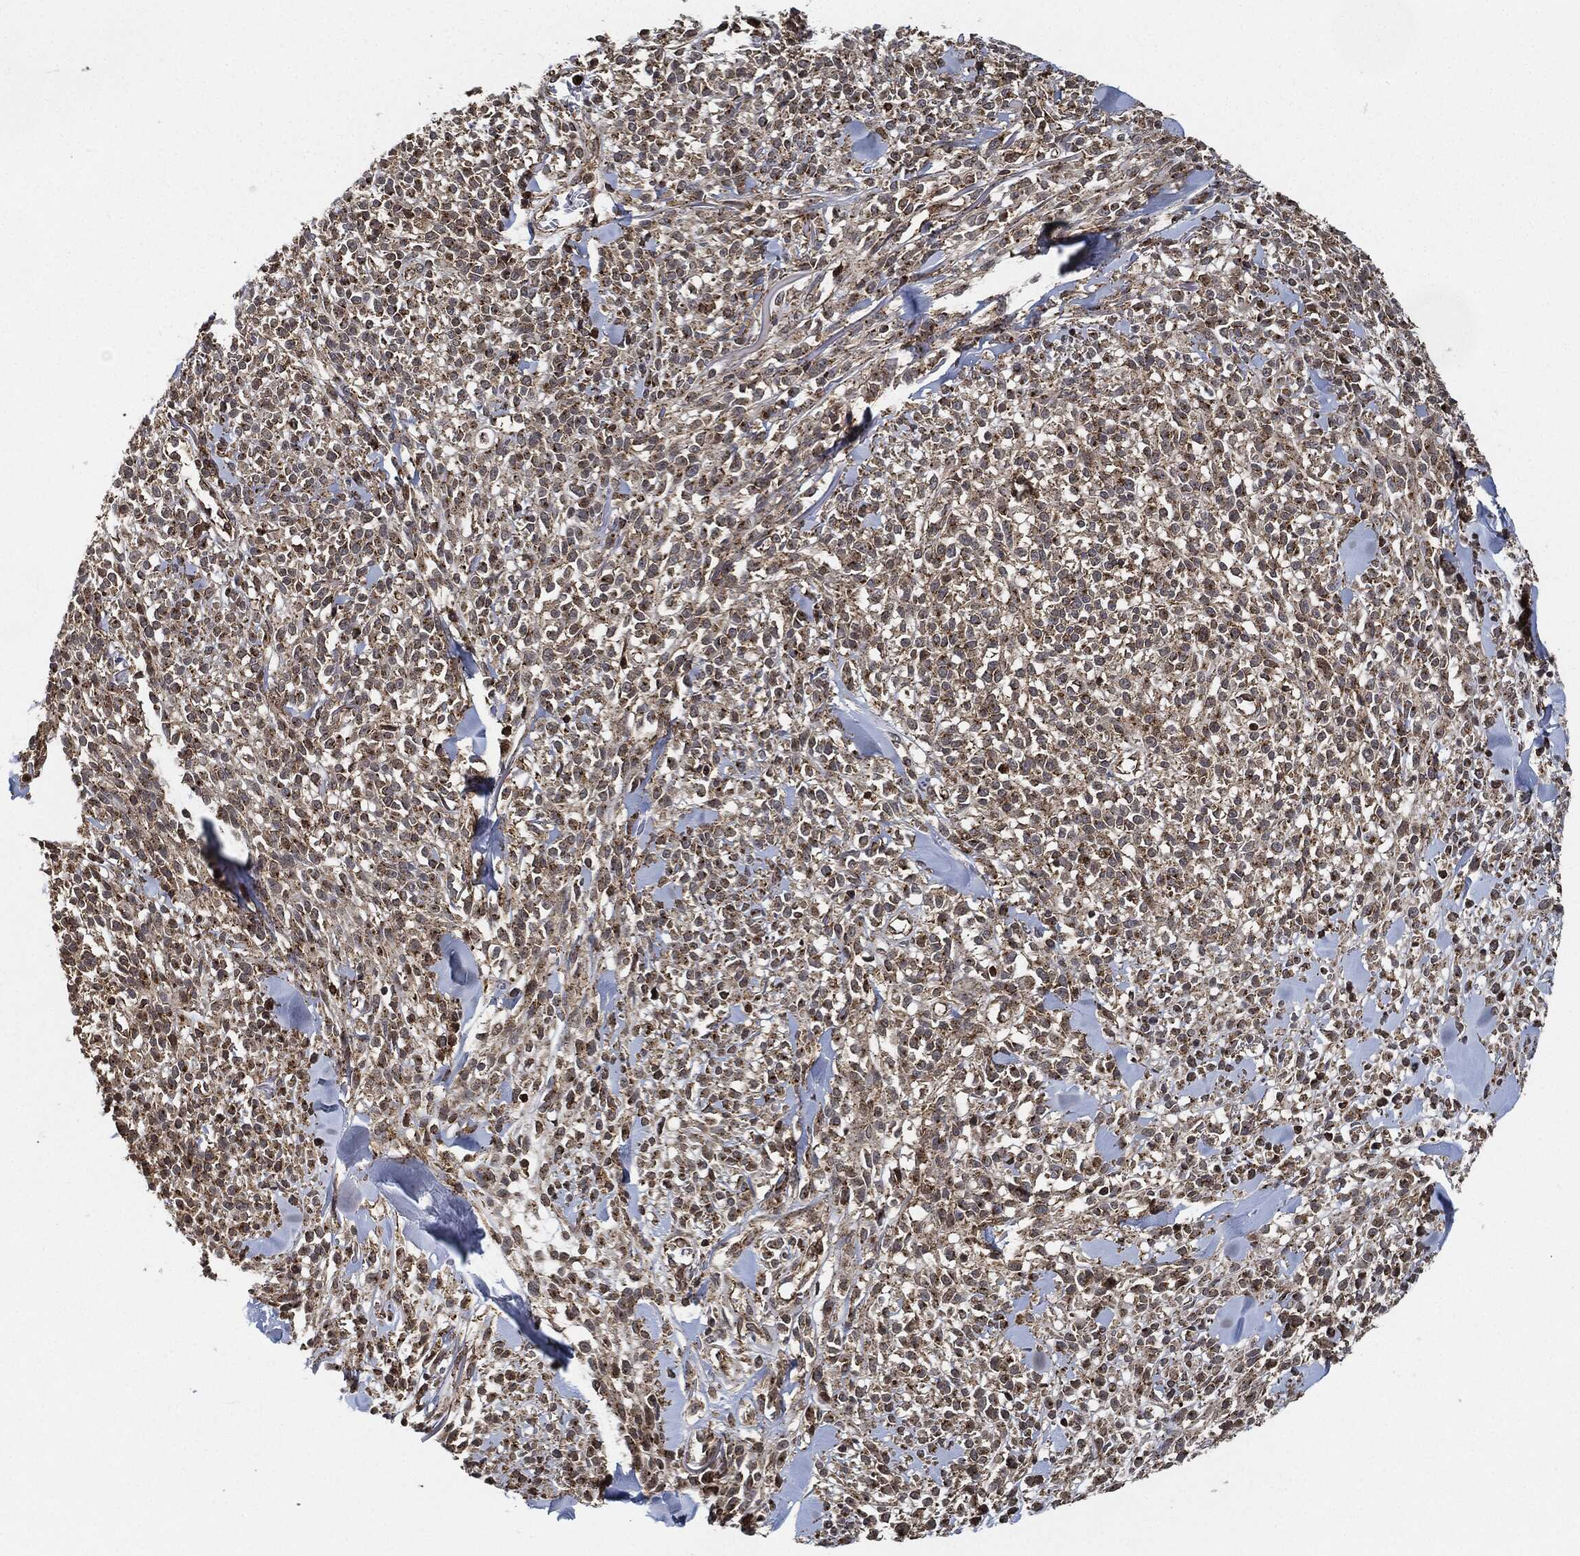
{"staining": {"intensity": "moderate", "quantity": "25%-75%", "location": "cytoplasmic/membranous"}, "tissue": "melanoma", "cell_type": "Tumor cells", "image_type": "cancer", "snomed": [{"axis": "morphology", "description": "Malignant melanoma, NOS"}, {"axis": "topography", "description": "Skin"}, {"axis": "topography", "description": "Skin of trunk"}], "caption": "Protein analysis of melanoma tissue demonstrates moderate cytoplasmic/membranous positivity in approximately 25%-75% of tumor cells. The protein of interest is stained brown, and the nuclei are stained in blue (DAB IHC with brightfield microscopy, high magnification).", "gene": "MAP3K3", "patient": {"sex": "male", "age": 74}}